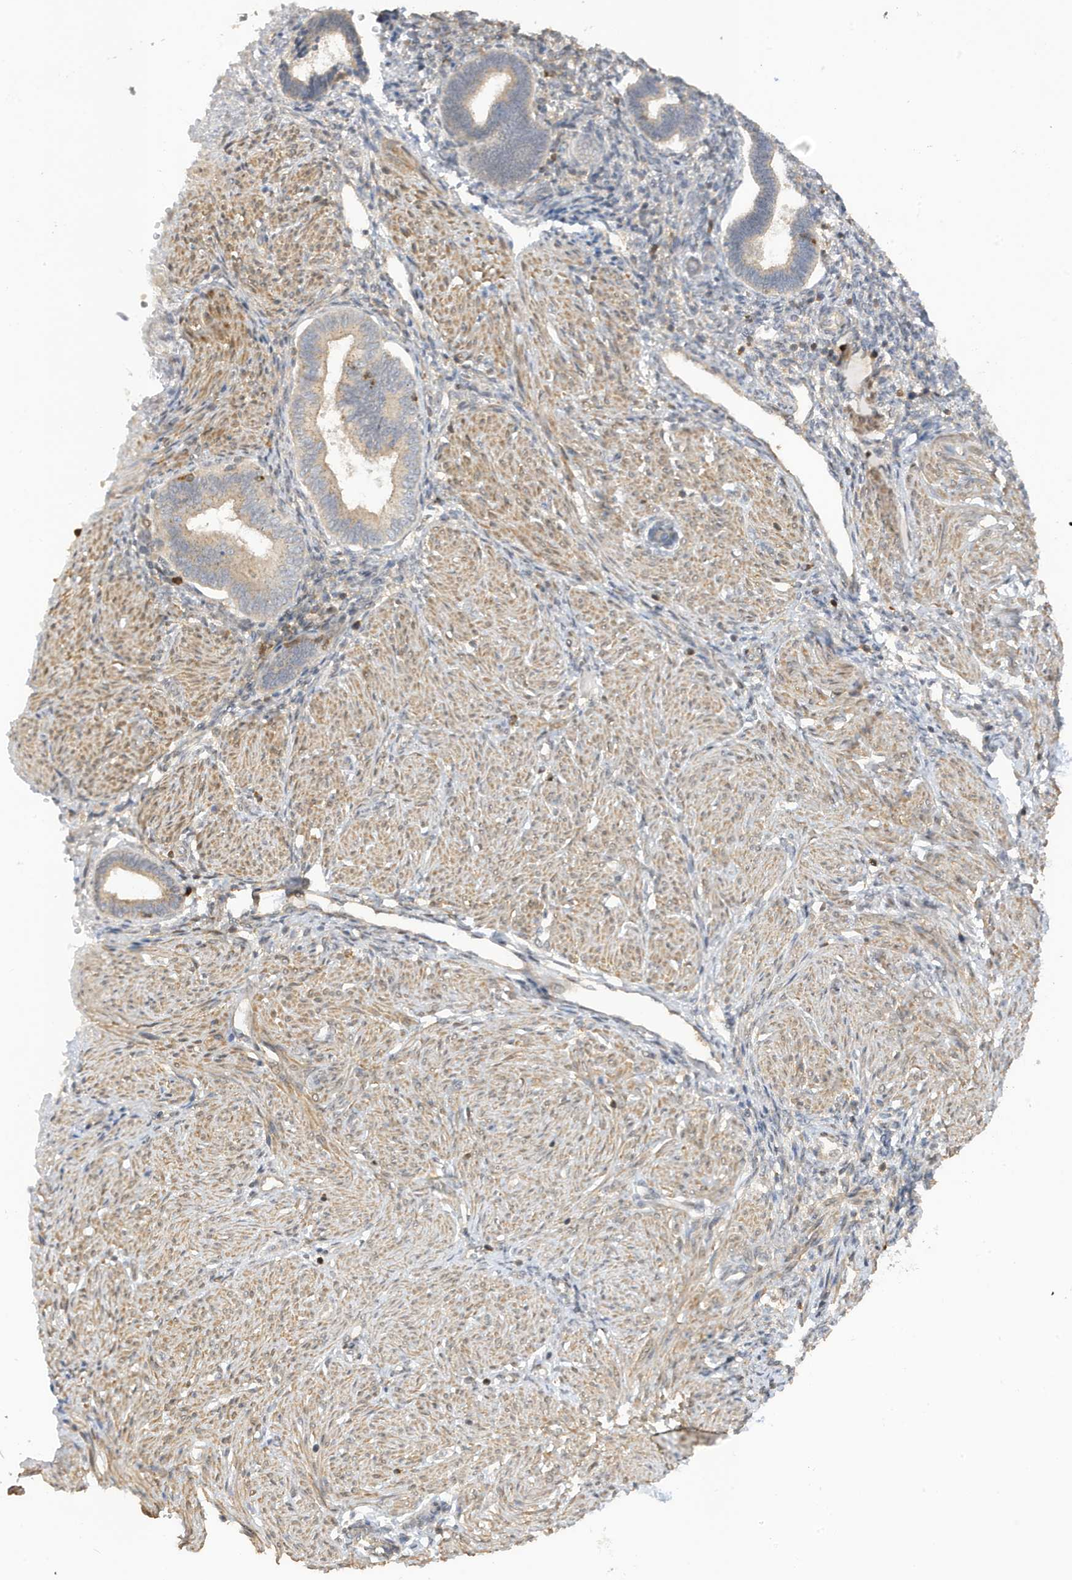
{"staining": {"intensity": "negative", "quantity": "none", "location": "none"}, "tissue": "endometrium", "cell_type": "Cells in endometrial stroma", "image_type": "normal", "snomed": [{"axis": "morphology", "description": "Normal tissue, NOS"}, {"axis": "topography", "description": "Endometrium"}], "caption": "IHC of benign human endometrium shows no expression in cells in endometrial stroma.", "gene": "TAB3", "patient": {"sex": "female", "age": 53}}